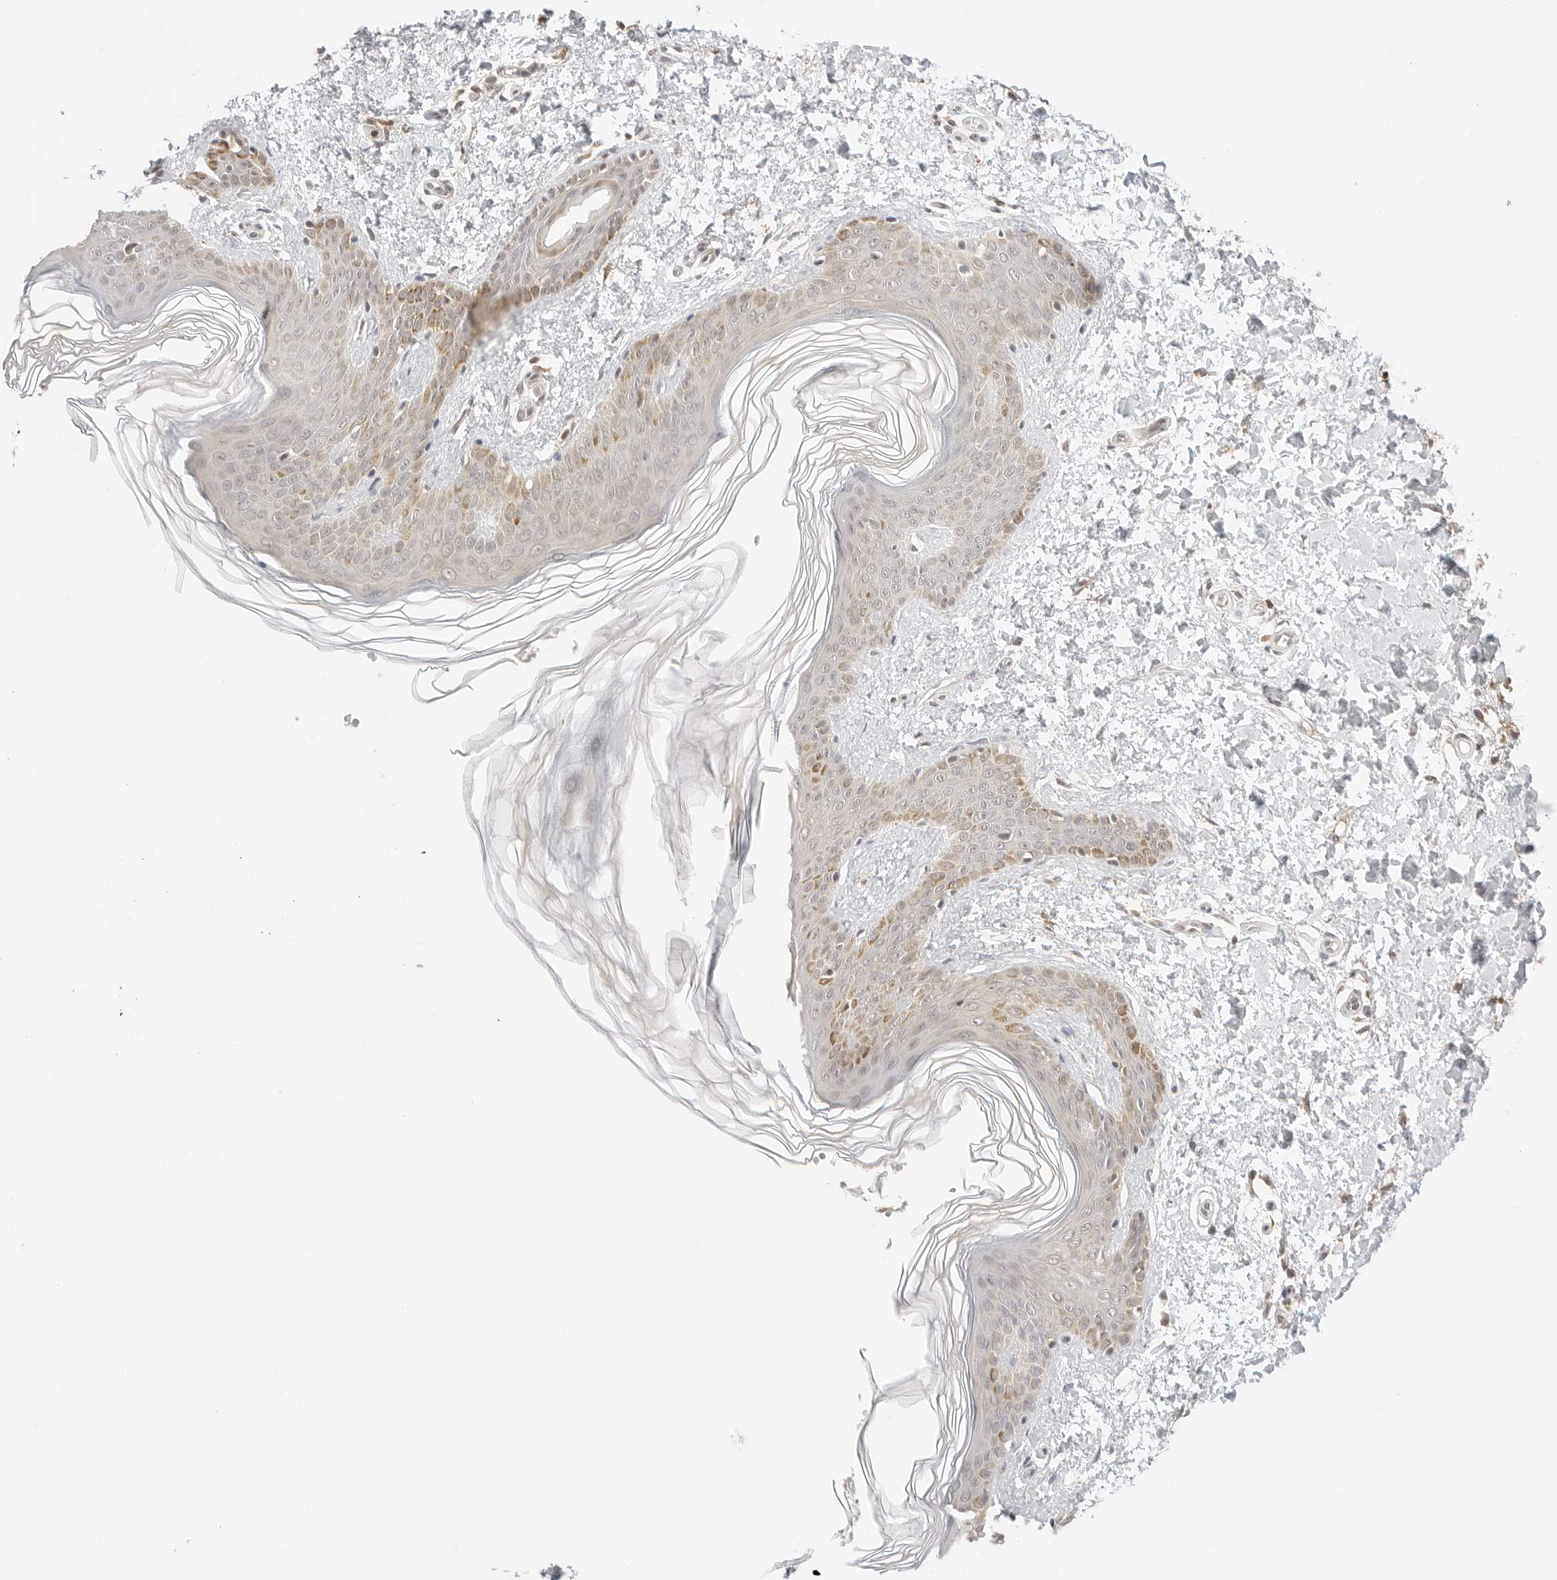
{"staining": {"intensity": "moderate", "quantity": "<25%", "location": "cytoplasmic/membranous"}, "tissue": "skin", "cell_type": "Fibroblasts", "image_type": "normal", "snomed": [{"axis": "morphology", "description": "Normal tissue, NOS"}, {"axis": "morphology", "description": "Neoplasm, benign, NOS"}, {"axis": "topography", "description": "Skin"}, {"axis": "topography", "description": "Soft tissue"}], "caption": "Fibroblasts show low levels of moderate cytoplasmic/membranous positivity in about <25% of cells in benign skin. (brown staining indicates protein expression, while blue staining denotes nuclei).", "gene": "SEPTIN4", "patient": {"sex": "male", "age": 26}}